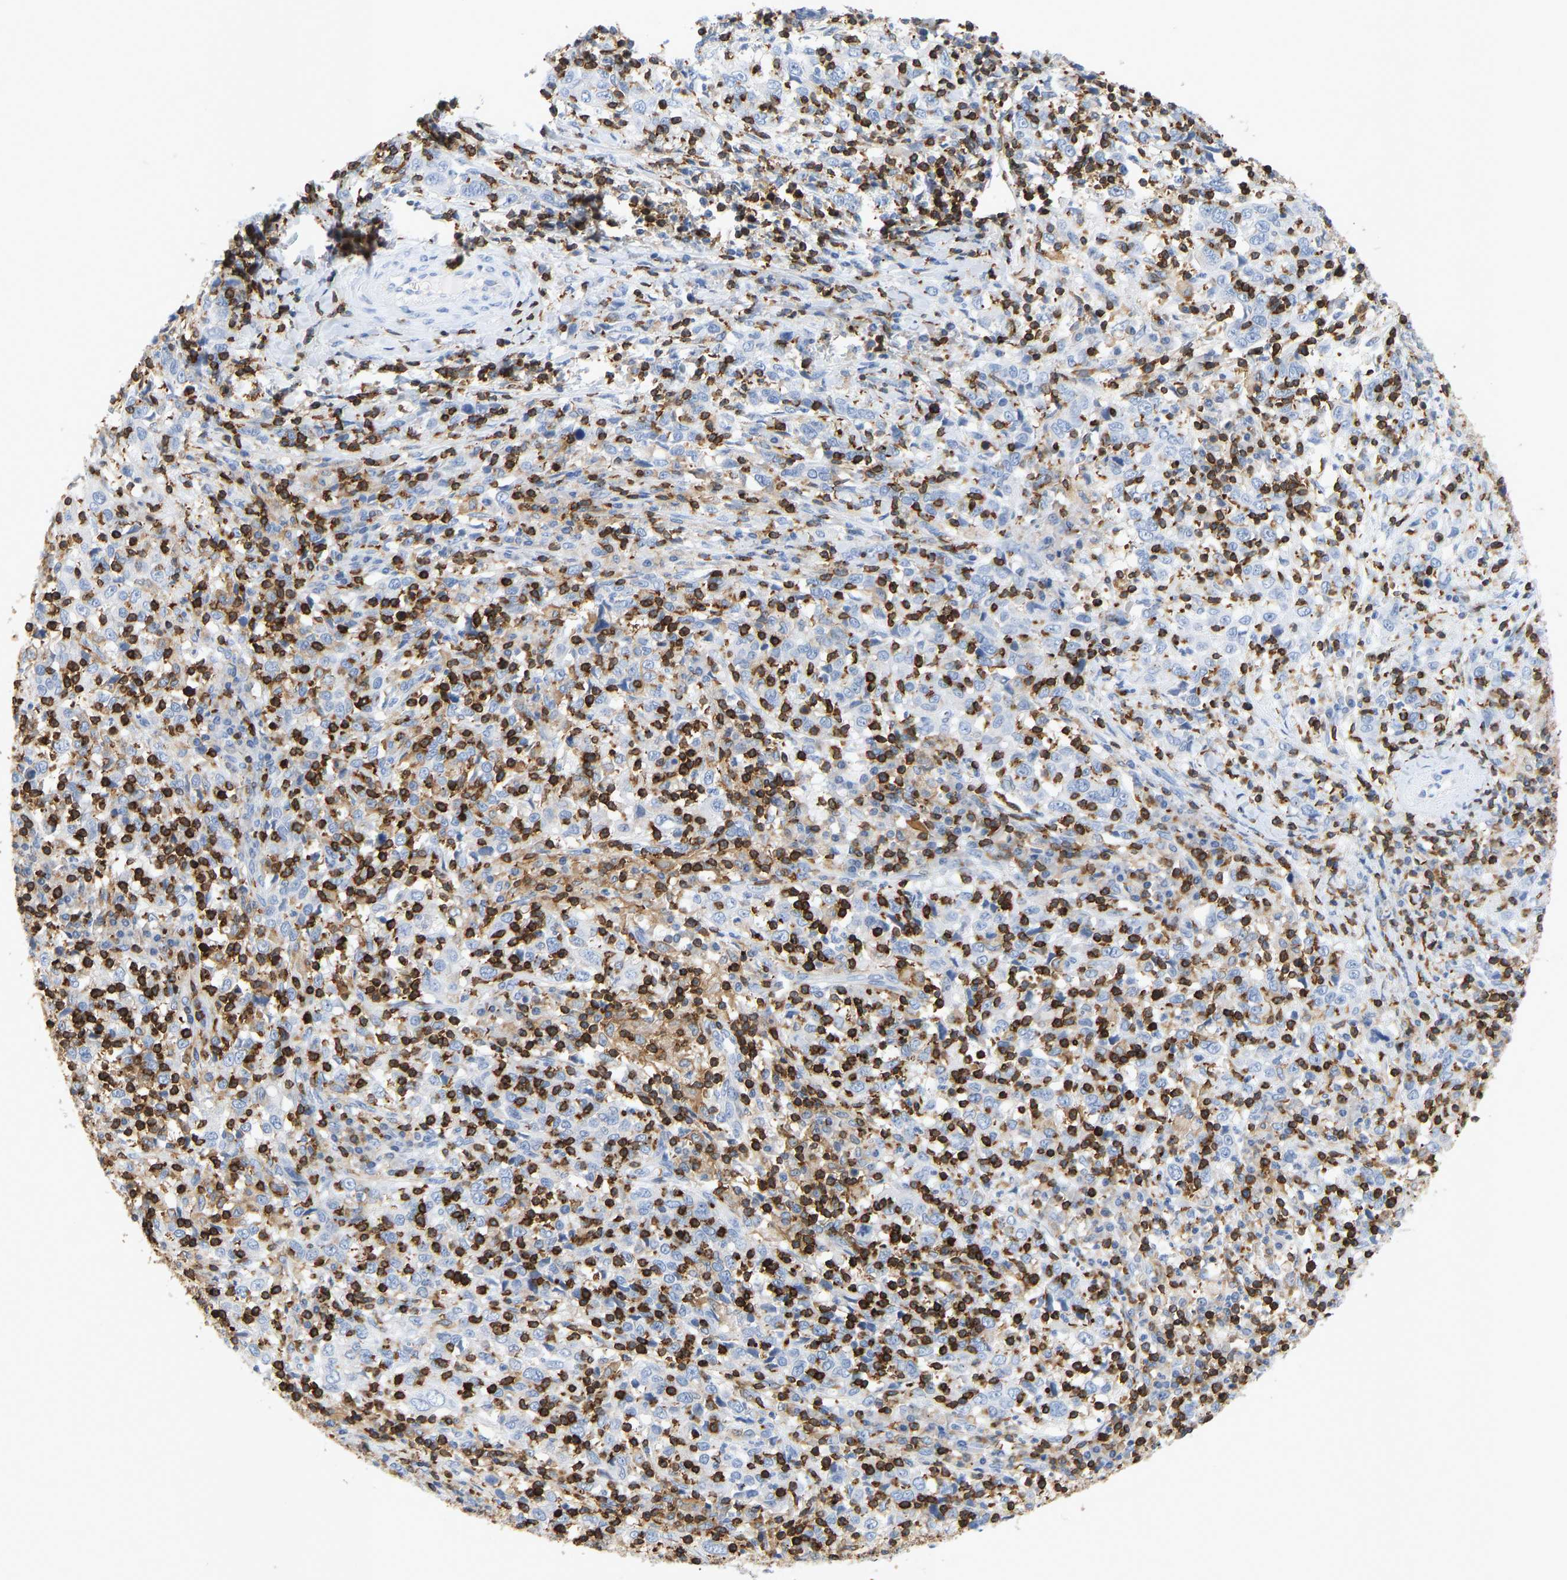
{"staining": {"intensity": "negative", "quantity": "none", "location": "none"}, "tissue": "cervical cancer", "cell_type": "Tumor cells", "image_type": "cancer", "snomed": [{"axis": "morphology", "description": "Squamous cell carcinoma, NOS"}, {"axis": "topography", "description": "Cervix"}], "caption": "A histopathology image of cervical squamous cell carcinoma stained for a protein demonstrates no brown staining in tumor cells.", "gene": "EVL", "patient": {"sex": "female", "age": 46}}